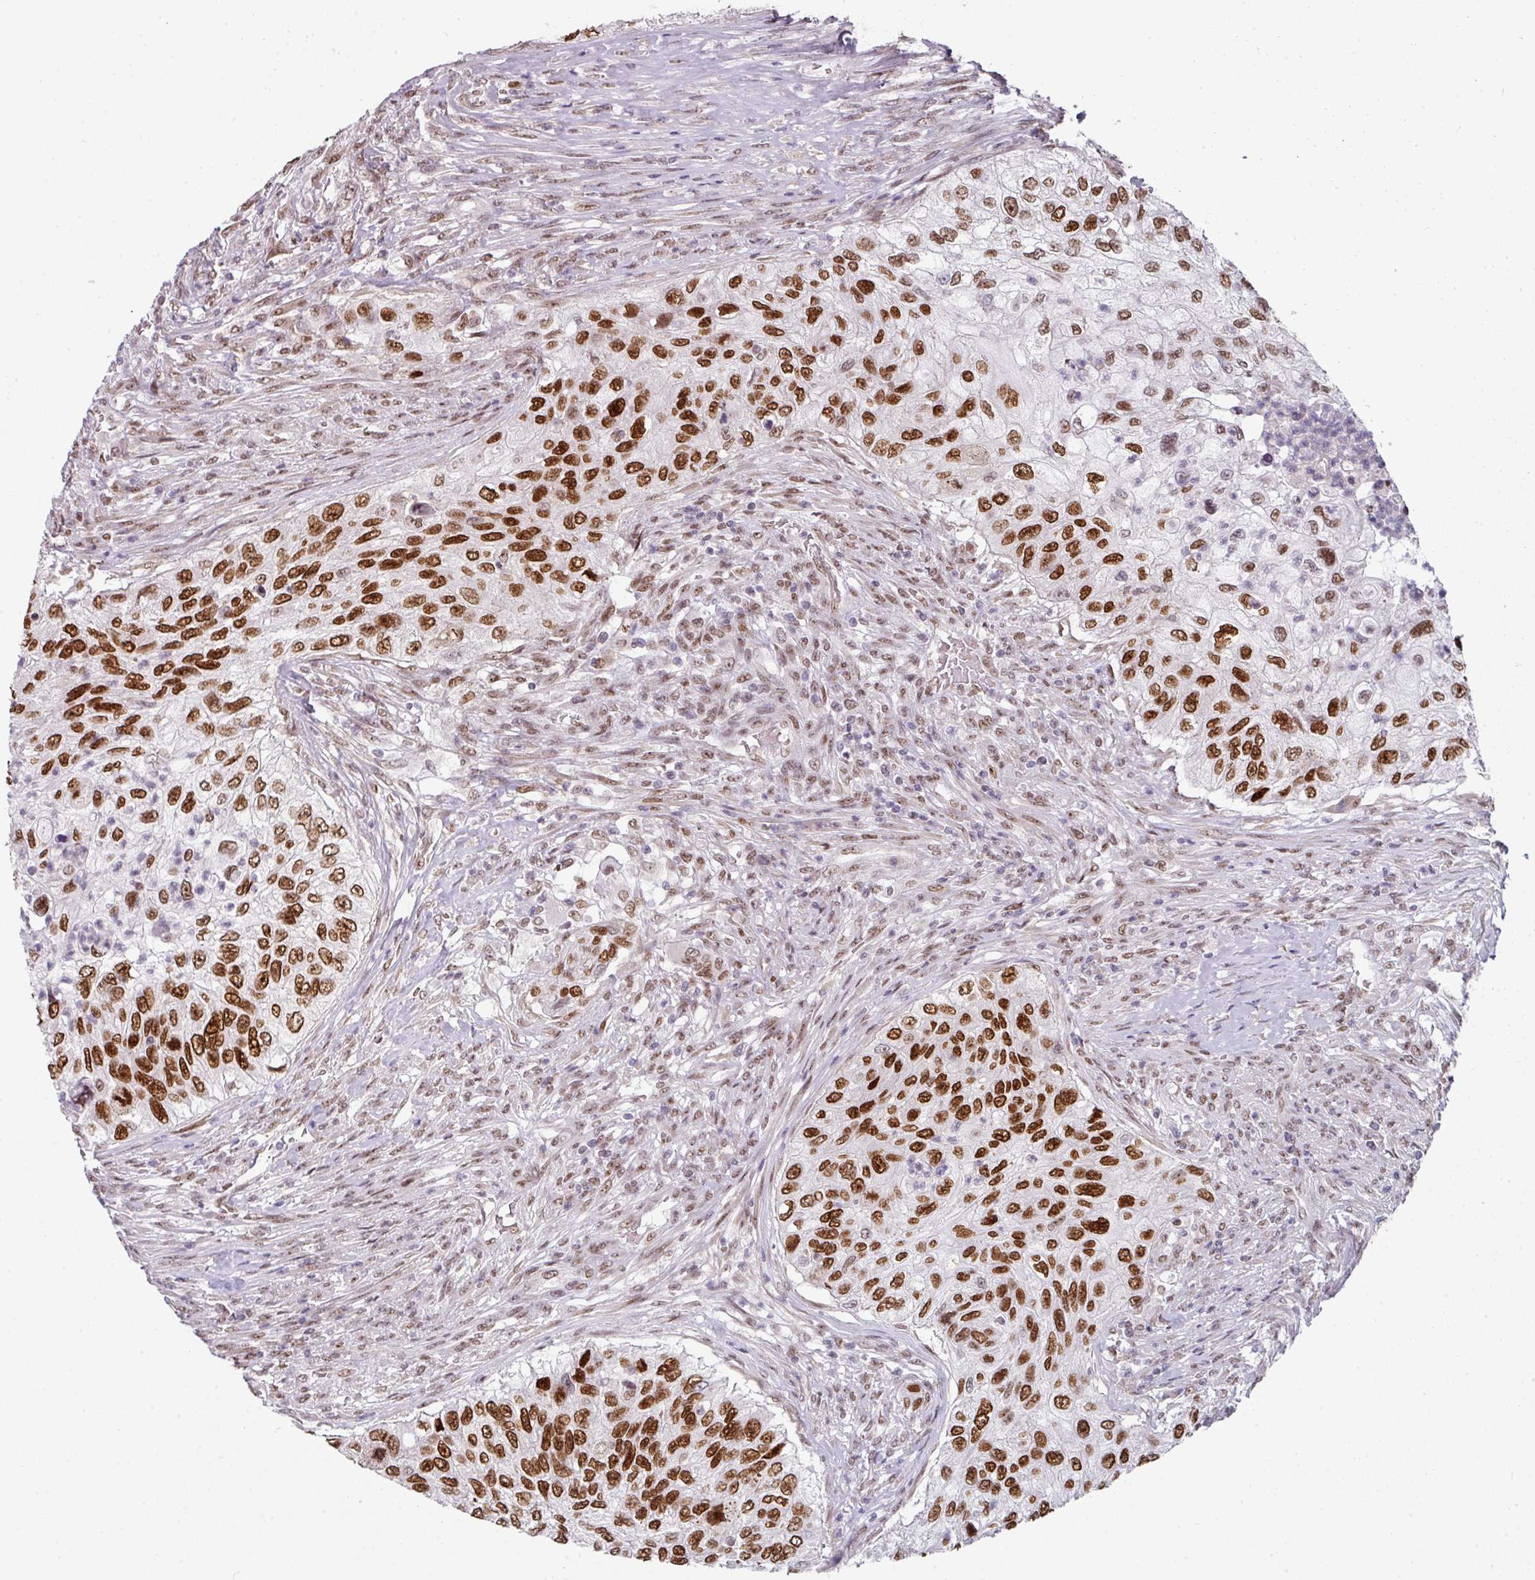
{"staining": {"intensity": "strong", "quantity": ">75%", "location": "nuclear"}, "tissue": "urothelial cancer", "cell_type": "Tumor cells", "image_type": "cancer", "snomed": [{"axis": "morphology", "description": "Urothelial carcinoma, High grade"}, {"axis": "topography", "description": "Urinary bladder"}], "caption": "The histopathology image demonstrates a brown stain indicating the presence of a protein in the nuclear of tumor cells in urothelial cancer. (DAB IHC, brown staining for protein, blue staining for nuclei).", "gene": "RAD50", "patient": {"sex": "female", "age": 60}}